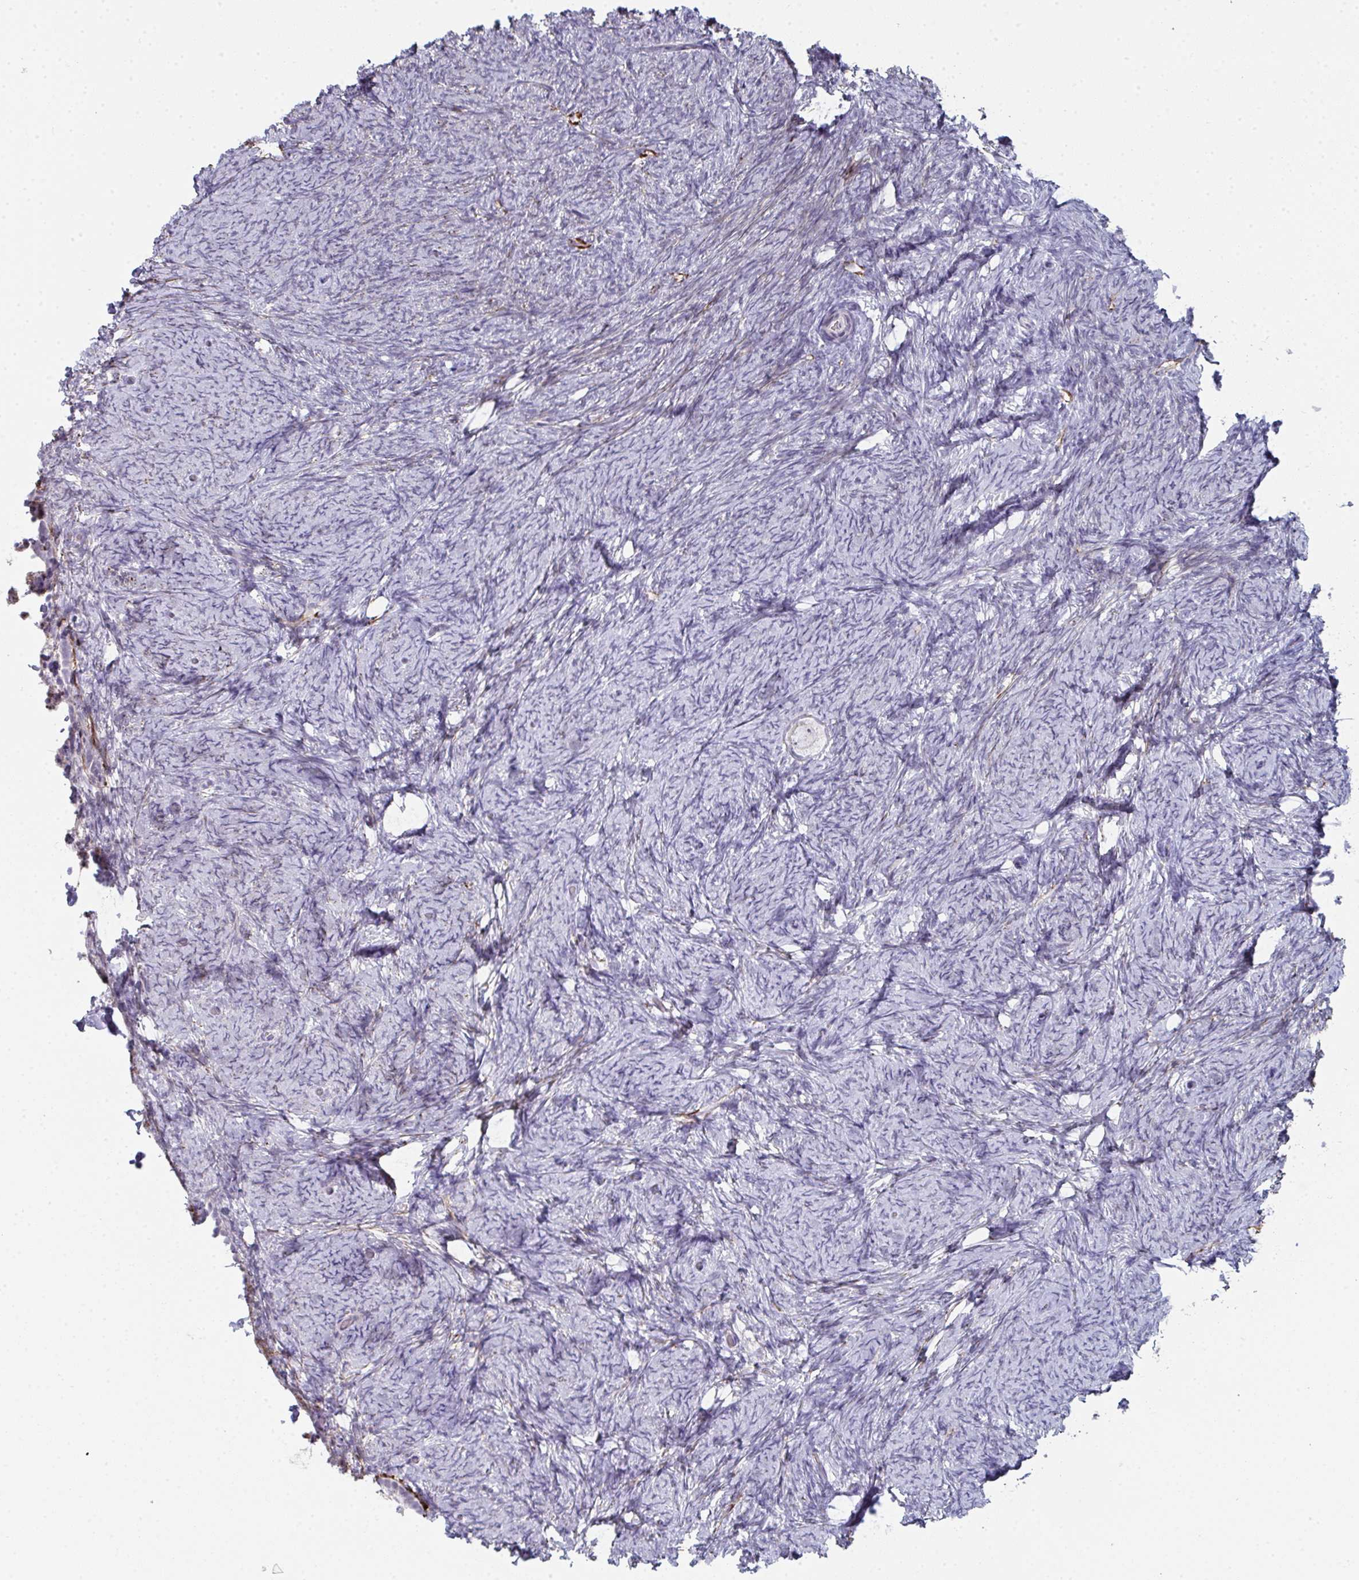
{"staining": {"intensity": "negative", "quantity": "none", "location": "none"}, "tissue": "ovary", "cell_type": "Follicle cells", "image_type": "normal", "snomed": [{"axis": "morphology", "description": "Normal tissue, NOS"}, {"axis": "topography", "description": "Ovary"}], "caption": "Follicle cells show no significant positivity in normal ovary.", "gene": "A1CF", "patient": {"sex": "female", "age": 34}}